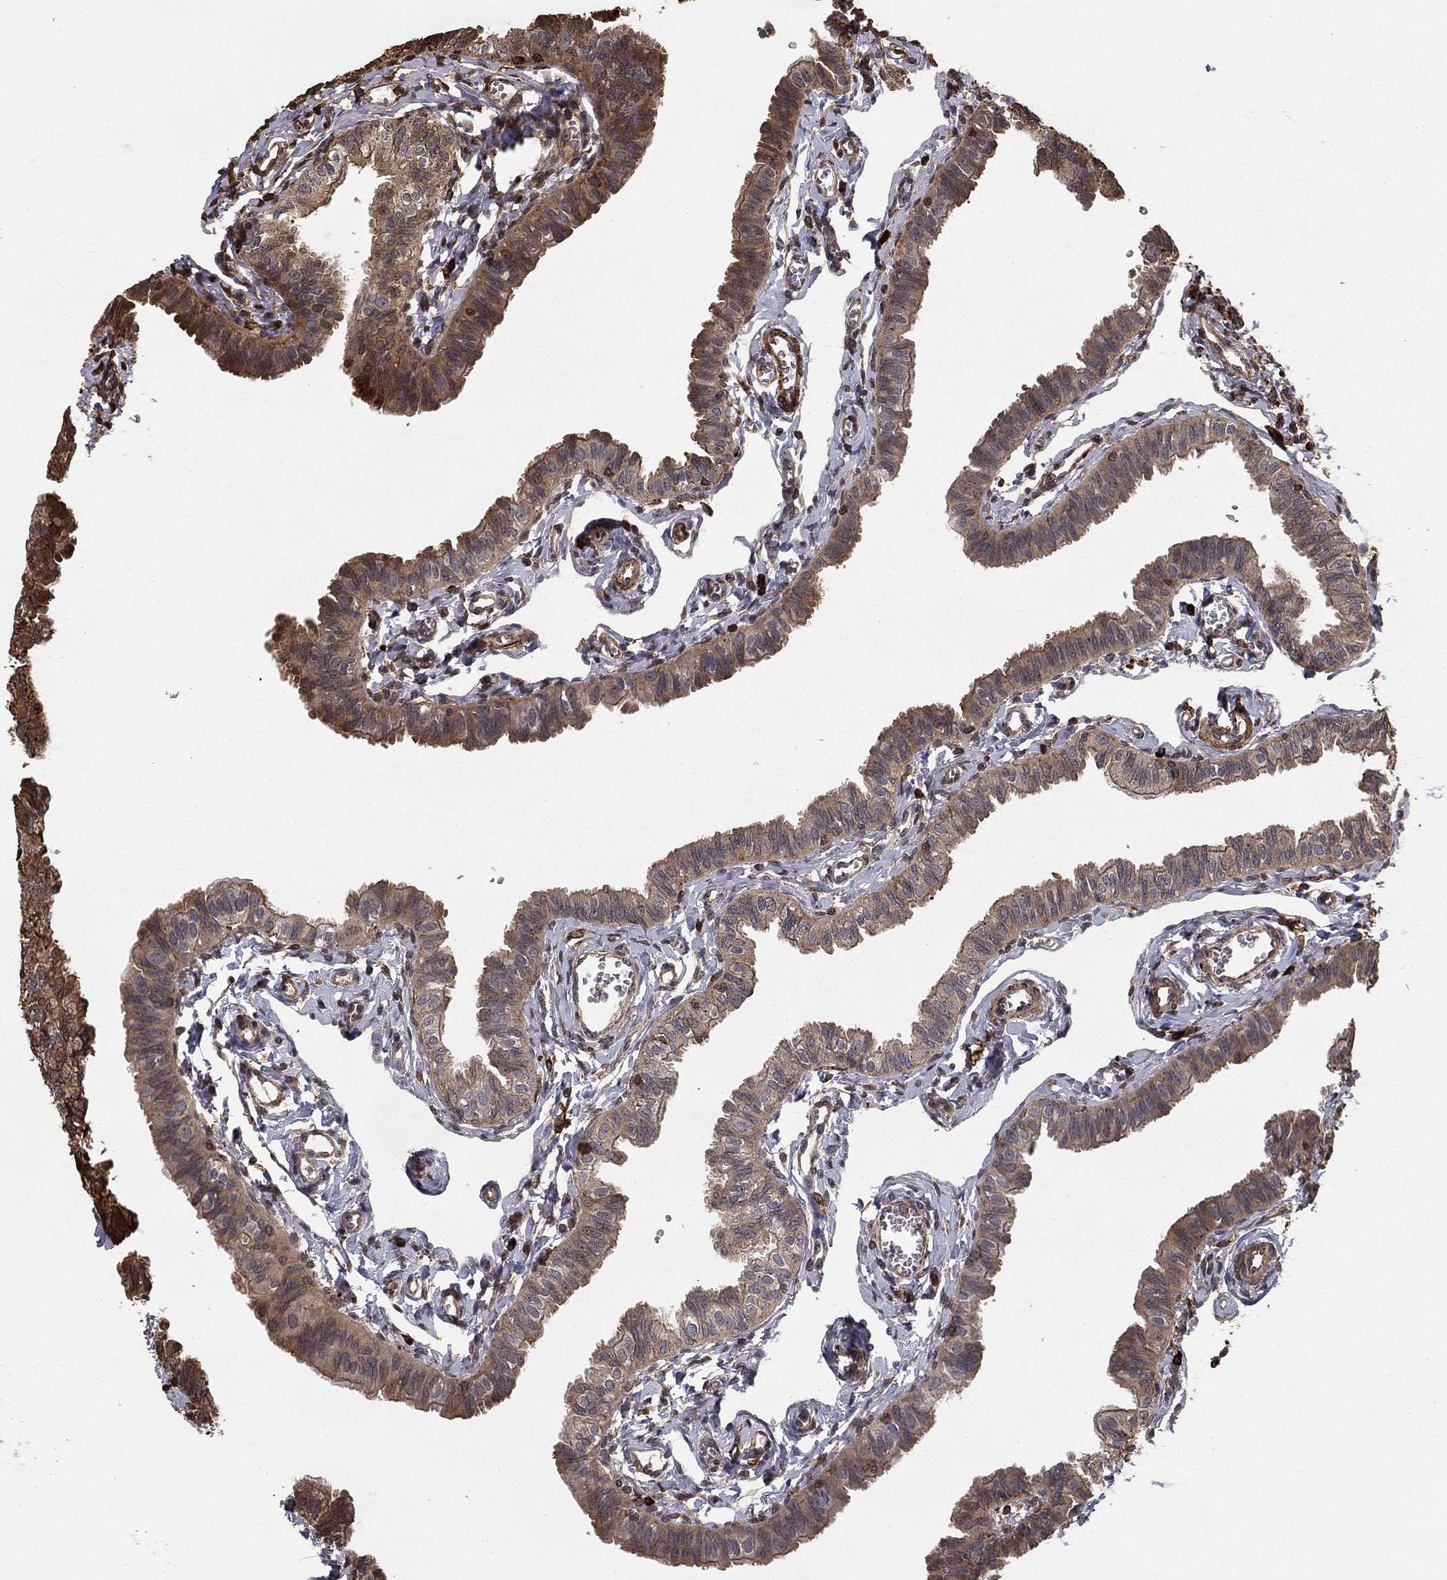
{"staining": {"intensity": "moderate", "quantity": "25%-75%", "location": "cytoplasmic/membranous"}, "tissue": "fallopian tube", "cell_type": "Glandular cells", "image_type": "normal", "snomed": [{"axis": "morphology", "description": "Normal tissue, NOS"}, {"axis": "topography", "description": "Fallopian tube"}], "caption": "Immunohistochemistry (IHC) micrograph of normal fallopian tube stained for a protein (brown), which reveals medium levels of moderate cytoplasmic/membranous expression in approximately 25%-75% of glandular cells.", "gene": "HABP4", "patient": {"sex": "female", "age": 54}}